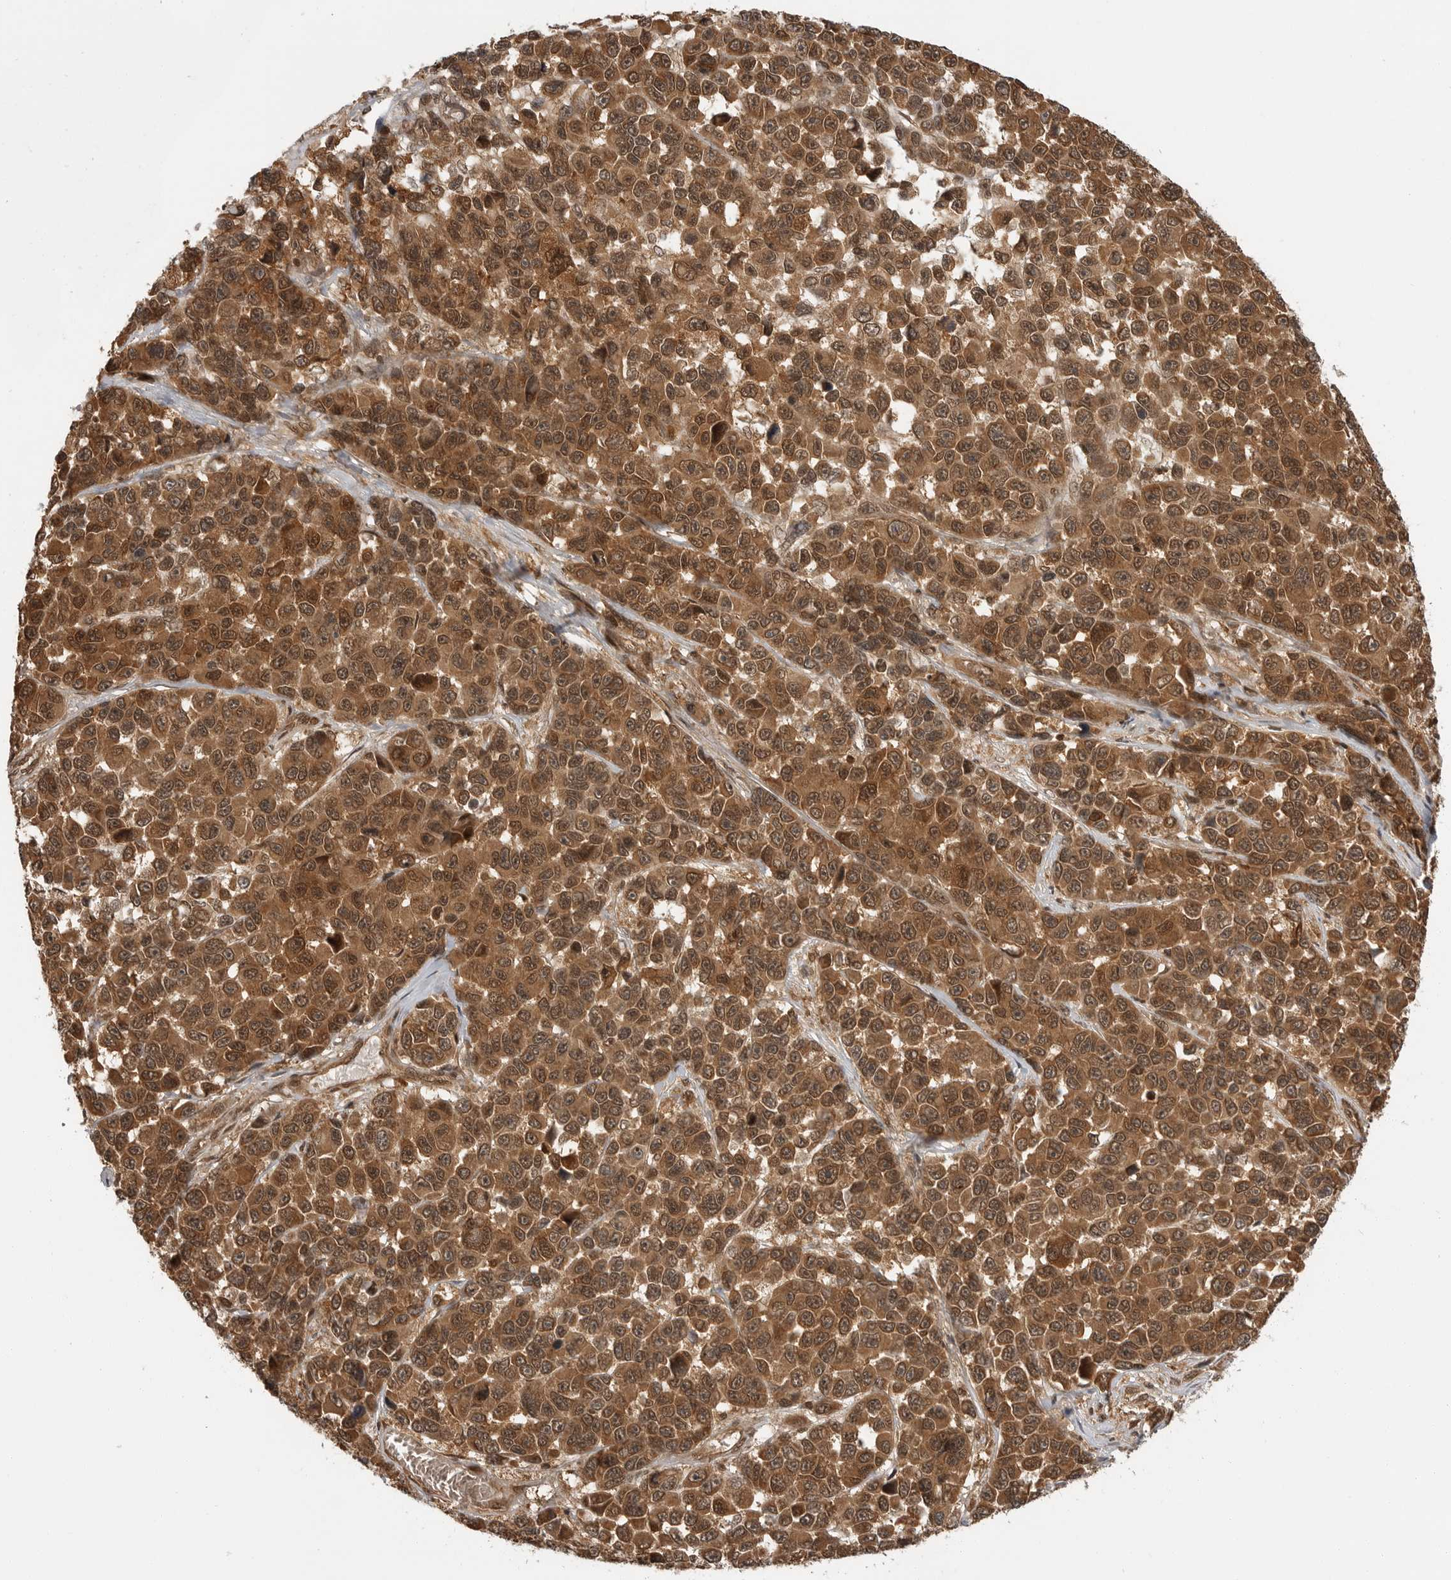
{"staining": {"intensity": "strong", "quantity": ">75%", "location": "cytoplasmic/membranous,nuclear"}, "tissue": "melanoma", "cell_type": "Tumor cells", "image_type": "cancer", "snomed": [{"axis": "morphology", "description": "Malignant melanoma, NOS"}, {"axis": "topography", "description": "Skin"}], "caption": "A brown stain highlights strong cytoplasmic/membranous and nuclear expression of a protein in human melanoma tumor cells. The staining was performed using DAB, with brown indicating positive protein expression. Nuclei are stained blue with hematoxylin.", "gene": "SZRD1", "patient": {"sex": "male", "age": 53}}